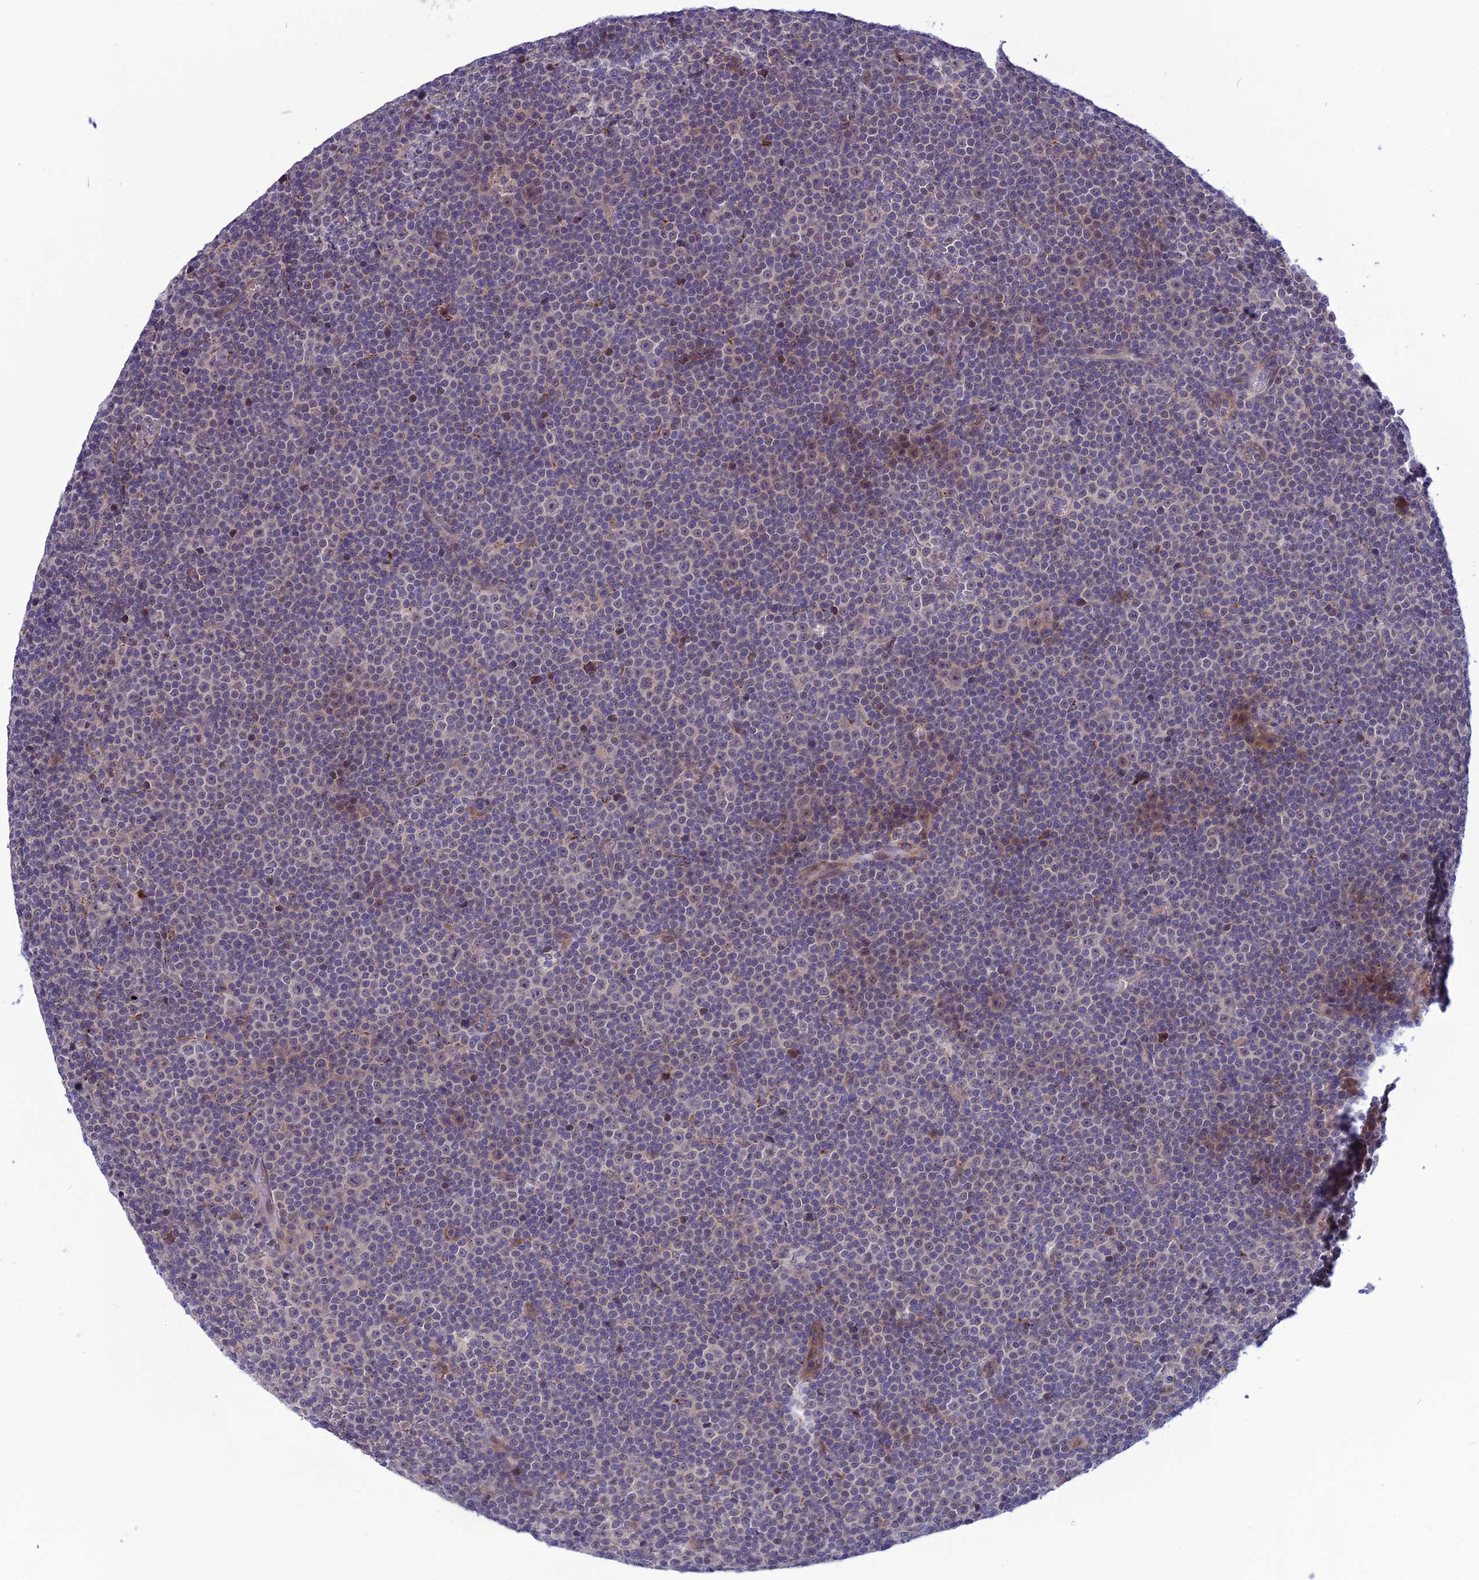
{"staining": {"intensity": "negative", "quantity": "none", "location": "none"}, "tissue": "lymphoma", "cell_type": "Tumor cells", "image_type": "cancer", "snomed": [{"axis": "morphology", "description": "Malignant lymphoma, non-Hodgkin's type, Low grade"}, {"axis": "topography", "description": "Lymph node"}], "caption": "Photomicrograph shows no protein staining in tumor cells of malignant lymphoma, non-Hodgkin's type (low-grade) tissue.", "gene": "PSMF1", "patient": {"sex": "female", "age": 67}}